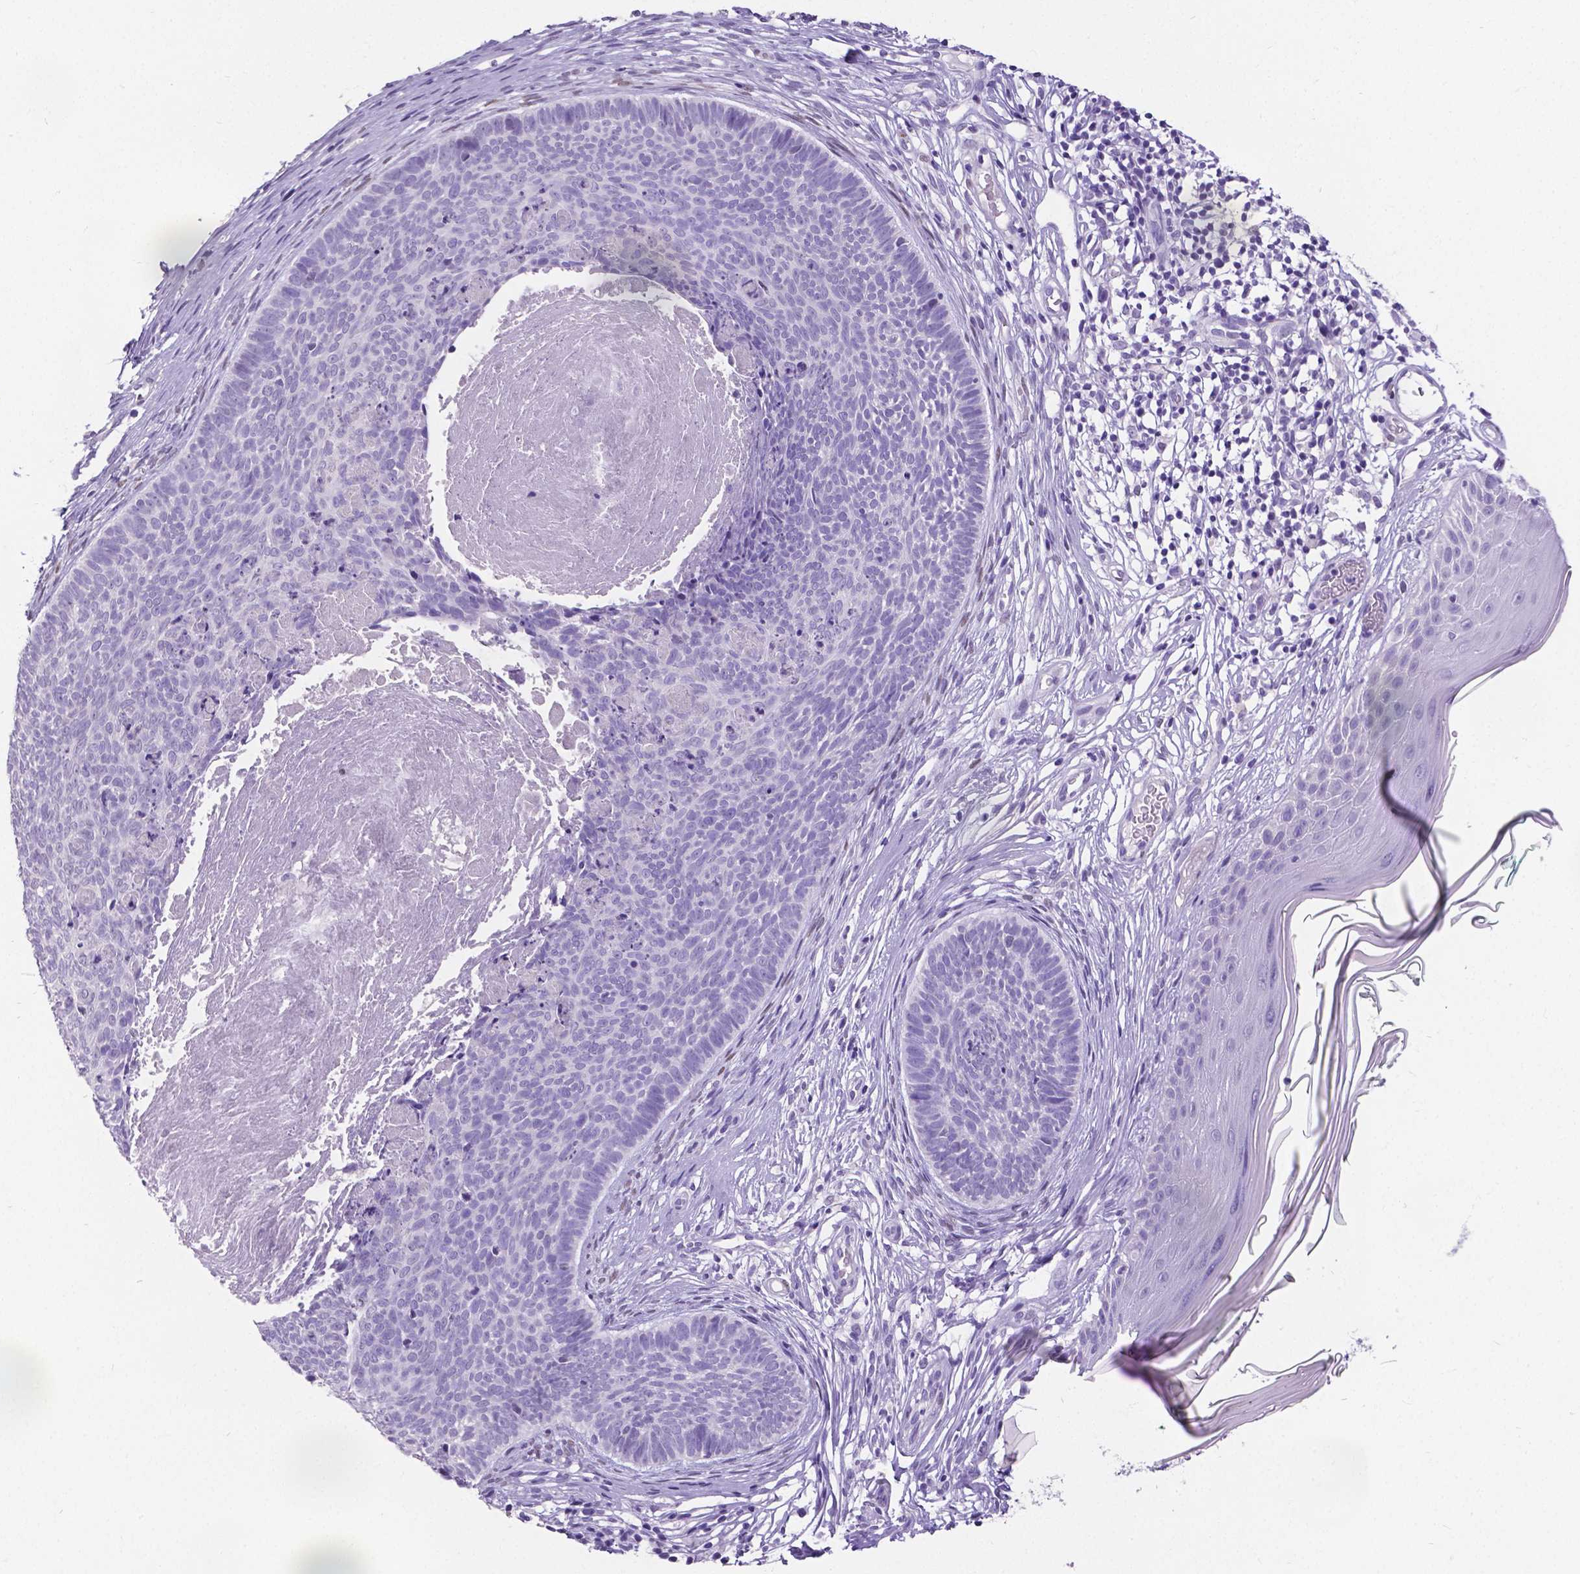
{"staining": {"intensity": "negative", "quantity": "none", "location": "none"}, "tissue": "skin cancer", "cell_type": "Tumor cells", "image_type": "cancer", "snomed": [{"axis": "morphology", "description": "Basal cell carcinoma"}, {"axis": "topography", "description": "Skin"}], "caption": "Immunohistochemistry image of human basal cell carcinoma (skin) stained for a protein (brown), which reveals no positivity in tumor cells.", "gene": "SATB2", "patient": {"sex": "male", "age": 85}}